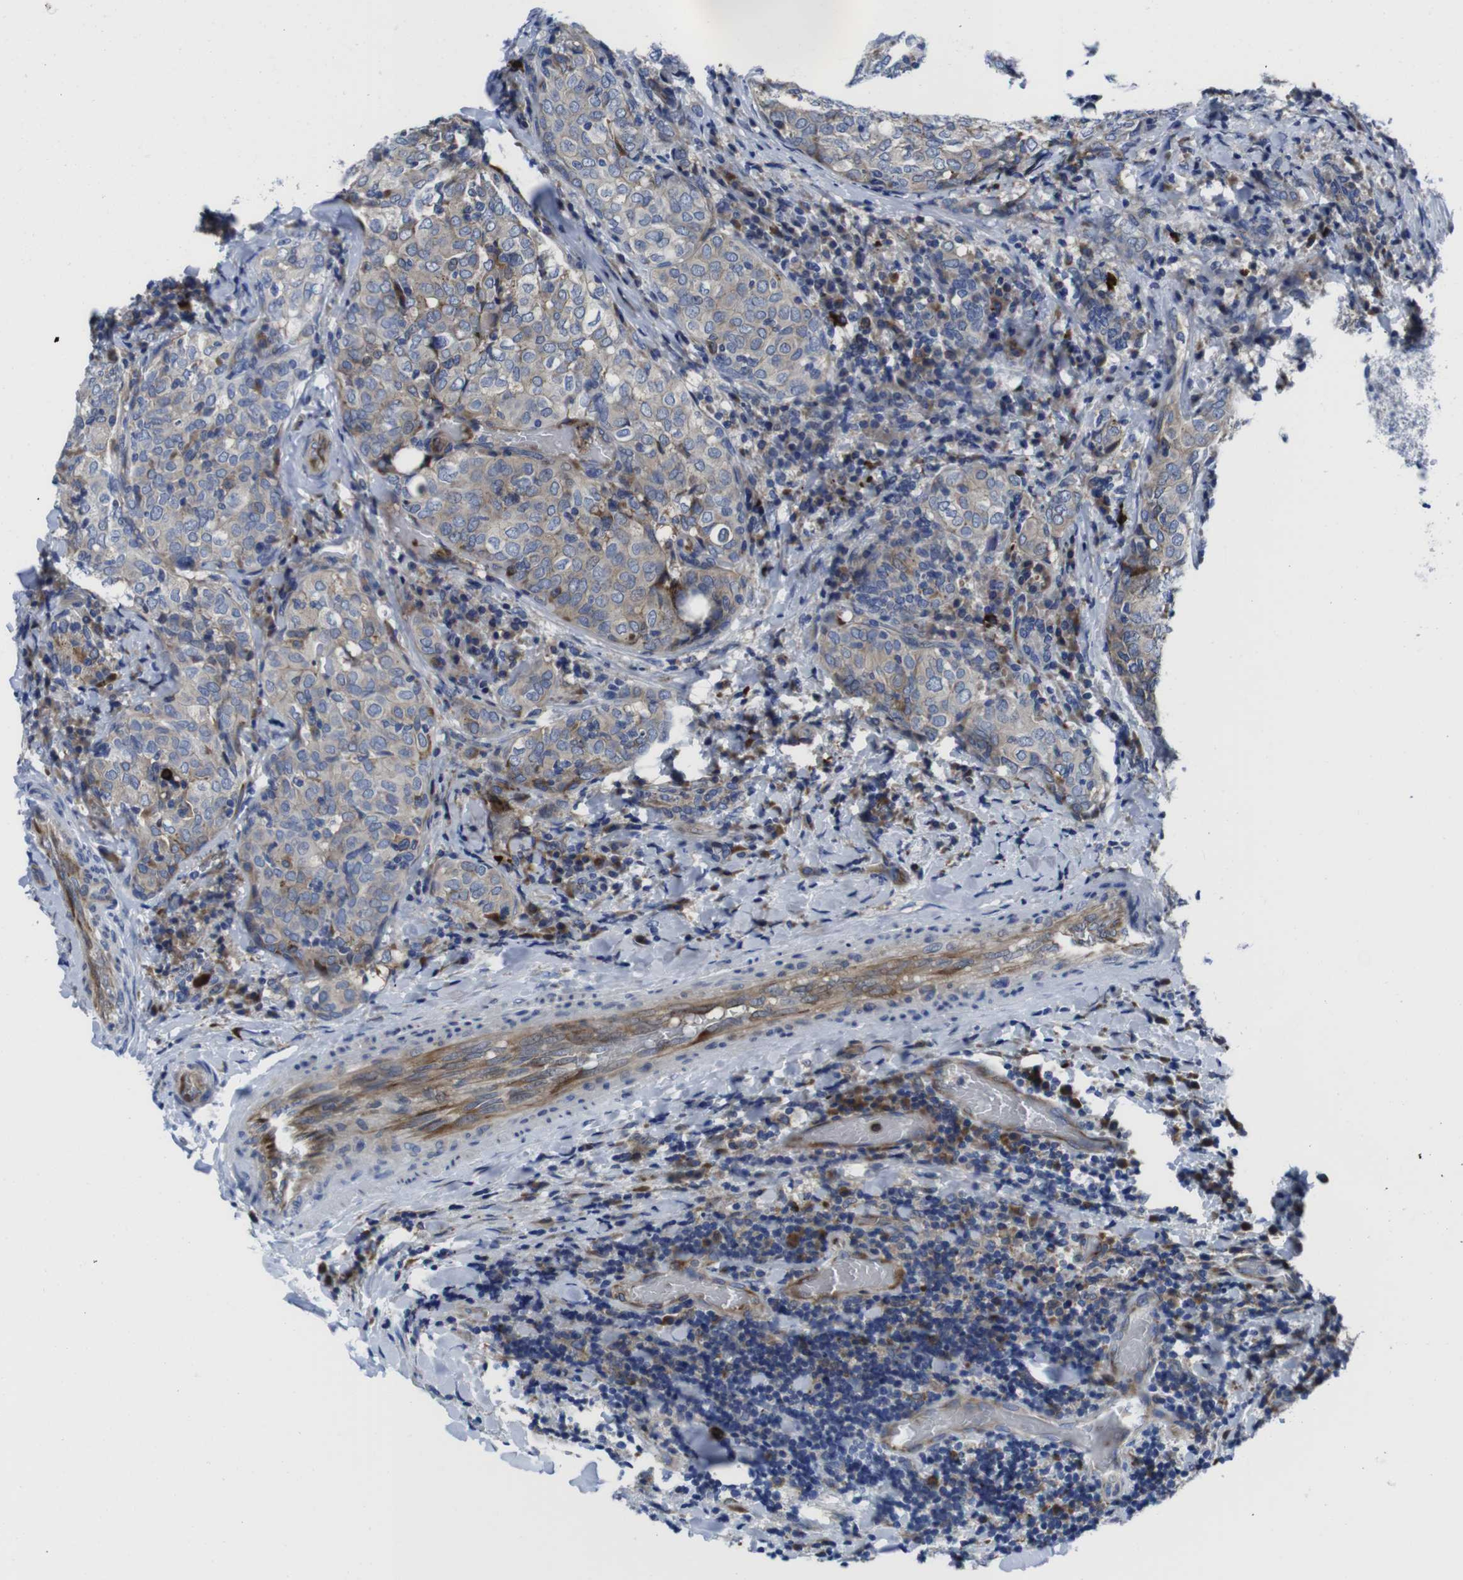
{"staining": {"intensity": "weak", "quantity": ">75%", "location": "cytoplasmic/membranous"}, "tissue": "thyroid cancer", "cell_type": "Tumor cells", "image_type": "cancer", "snomed": [{"axis": "morphology", "description": "Normal tissue, NOS"}, {"axis": "morphology", "description": "Papillary adenocarcinoma, NOS"}, {"axis": "topography", "description": "Thyroid gland"}], "caption": "Weak cytoplasmic/membranous positivity is identified in about >75% of tumor cells in thyroid papillary adenocarcinoma.", "gene": "EIF4A1", "patient": {"sex": "female", "age": 30}}